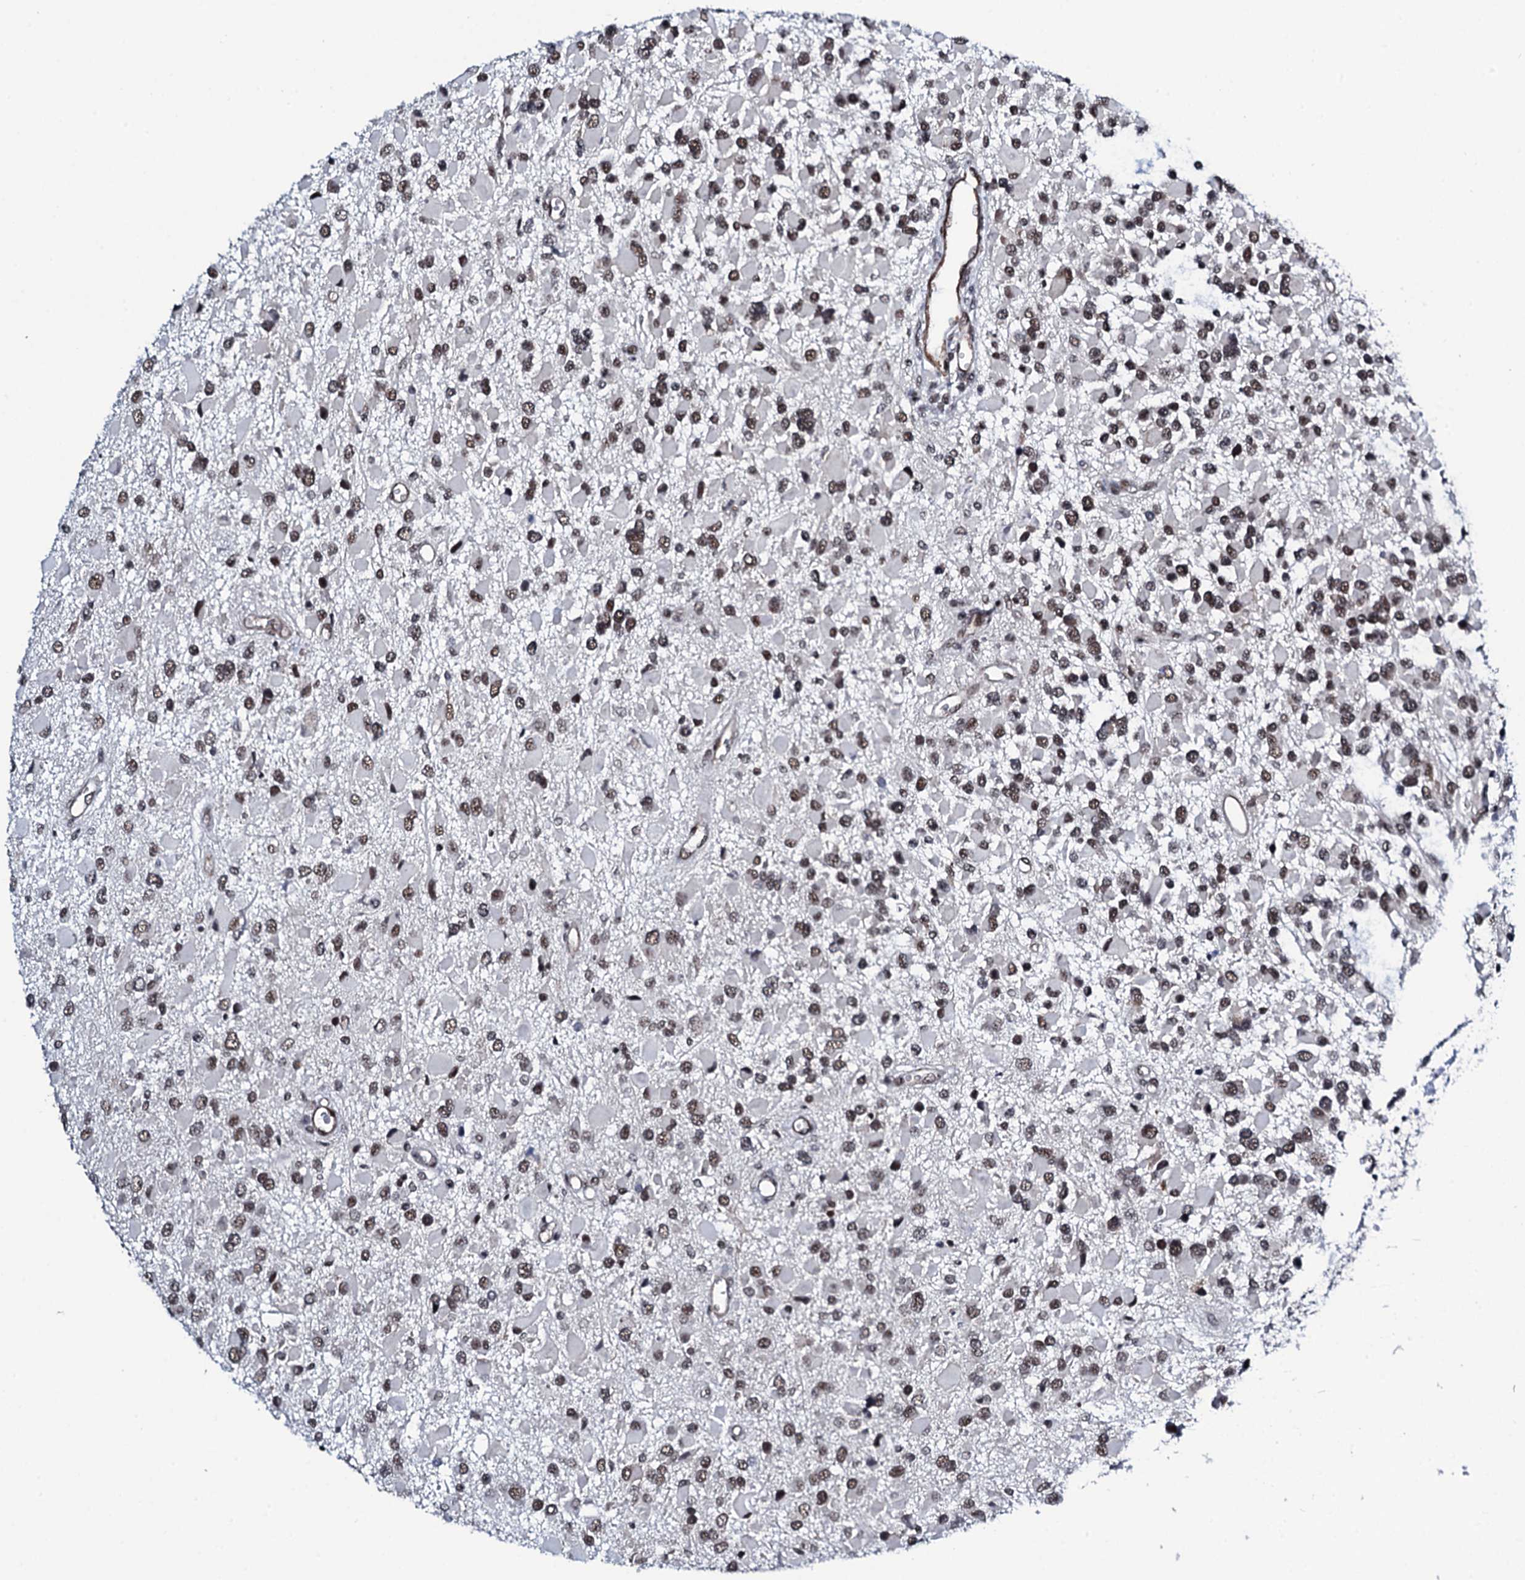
{"staining": {"intensity": "moderate", "quantity": ">75%", "location": "nuclear"}, "tissue": "glioma", "cell_type": "Tumor cells", "image_type": "cancer", "snomed": [{"axis": "morphology", "description": "Glioma, malignant, High grade"}, {"axis": "topography", "description": "Brain"}], "caption": "Immunohistochemical staining of glioma displays moderate nuclear protein staining in about >75% of tumor cells.", "gene": "CWC15", "patient": {"sex": "male", "age": 53}}